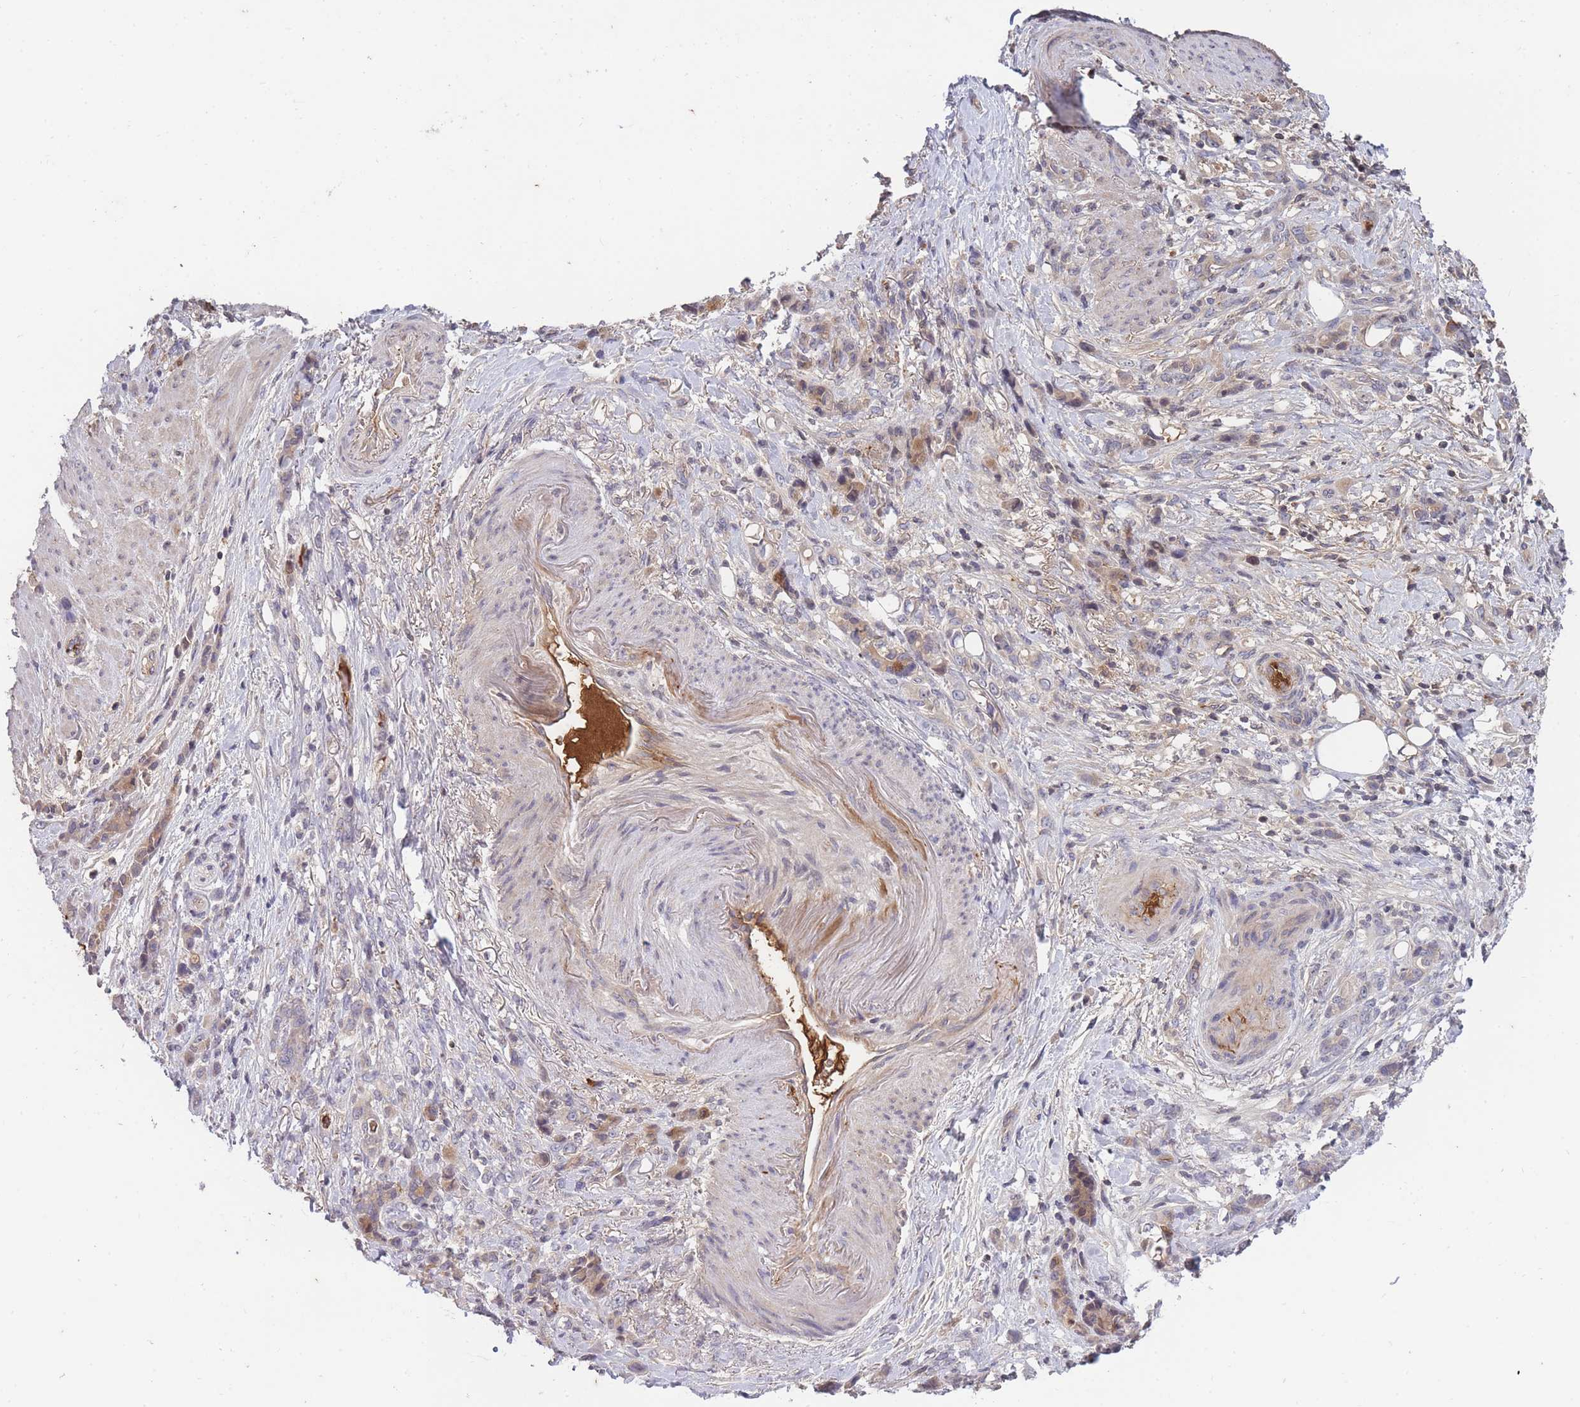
{"staining": {"intensity": "weak", "quantity": "25%-75%", "location": "cytoplasmic/membranous"}, "tissue": "stomach cancer", "cell_type": "Tumor cells", "image_type": "cancer", "snomed": [{"axis": "morphology", "description": "Normal tissue, NOS"}, {"axis": "morphology", "description": "Adenocarcinoma, NOS"}, {"axis": "topography", "description": "Stomach"}], "caption": "Adenocarcinoma (stomach) stained for a protein (brown) displays weak cytoplasmic/membranous positive positivity in approximately 25%-75% of tumor cells.", "gene": "RALGDS", "patient": {"sex": "female", "age": 79}}